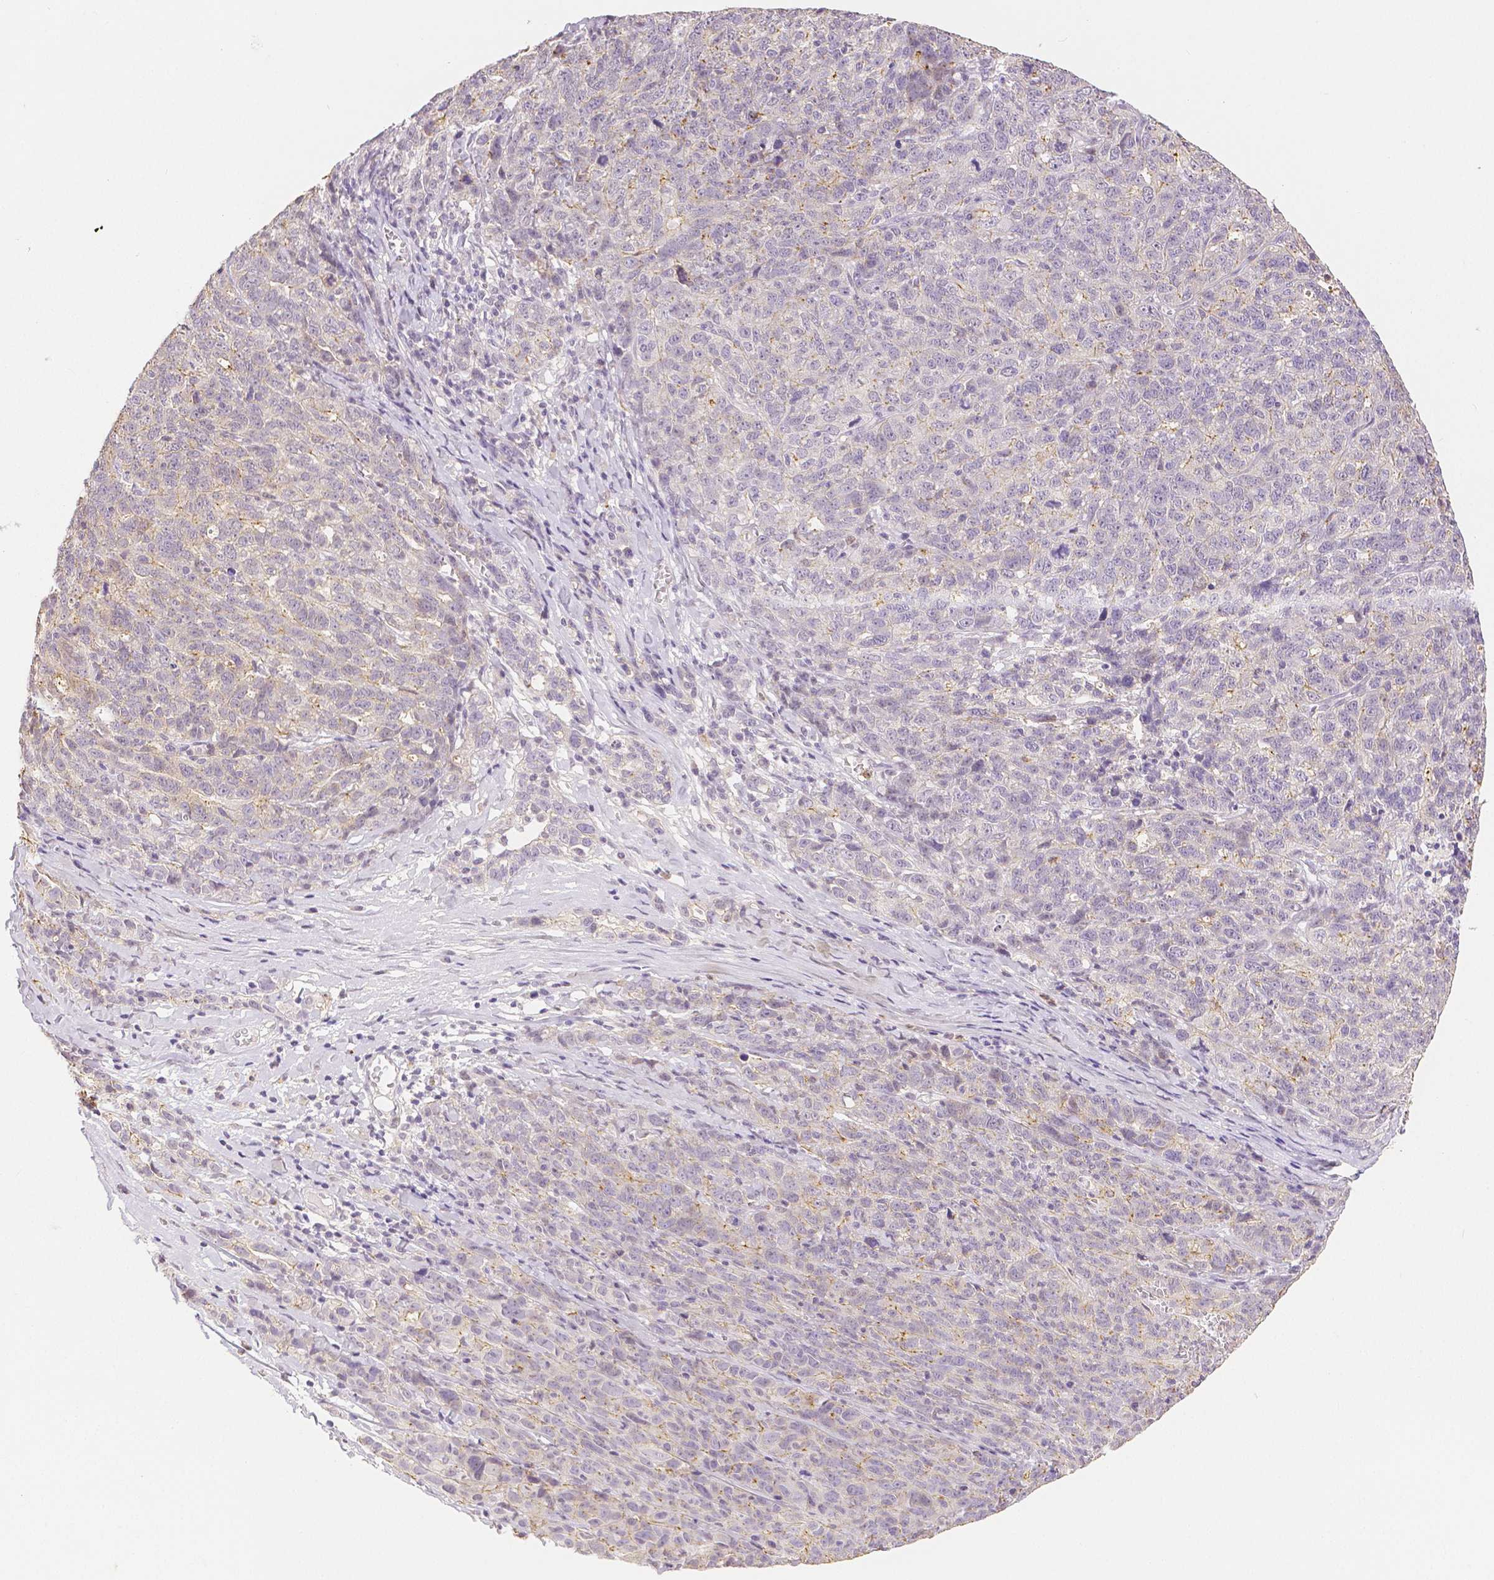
{"staining": {"intensity": "weak", "quantity": "<25%", "location": "cytoplasmic/membranous"}, "tissue": "ovarian cancer", "cell_type": "Tumor cells", "image_type": "cancer", "snomed": [{"axis": "morphology", "description": "Cystadenocarcinoma, serous, NOS"}, {"axis": "topography", "description": "Ovary"}], "caption": "A histopathology image of human ovarian cancer (serous cystadenocarcinoma) is negative for staining in tumor cells.", "gene": "OCLN", "patient": {"sex": "female", "age": 71}}